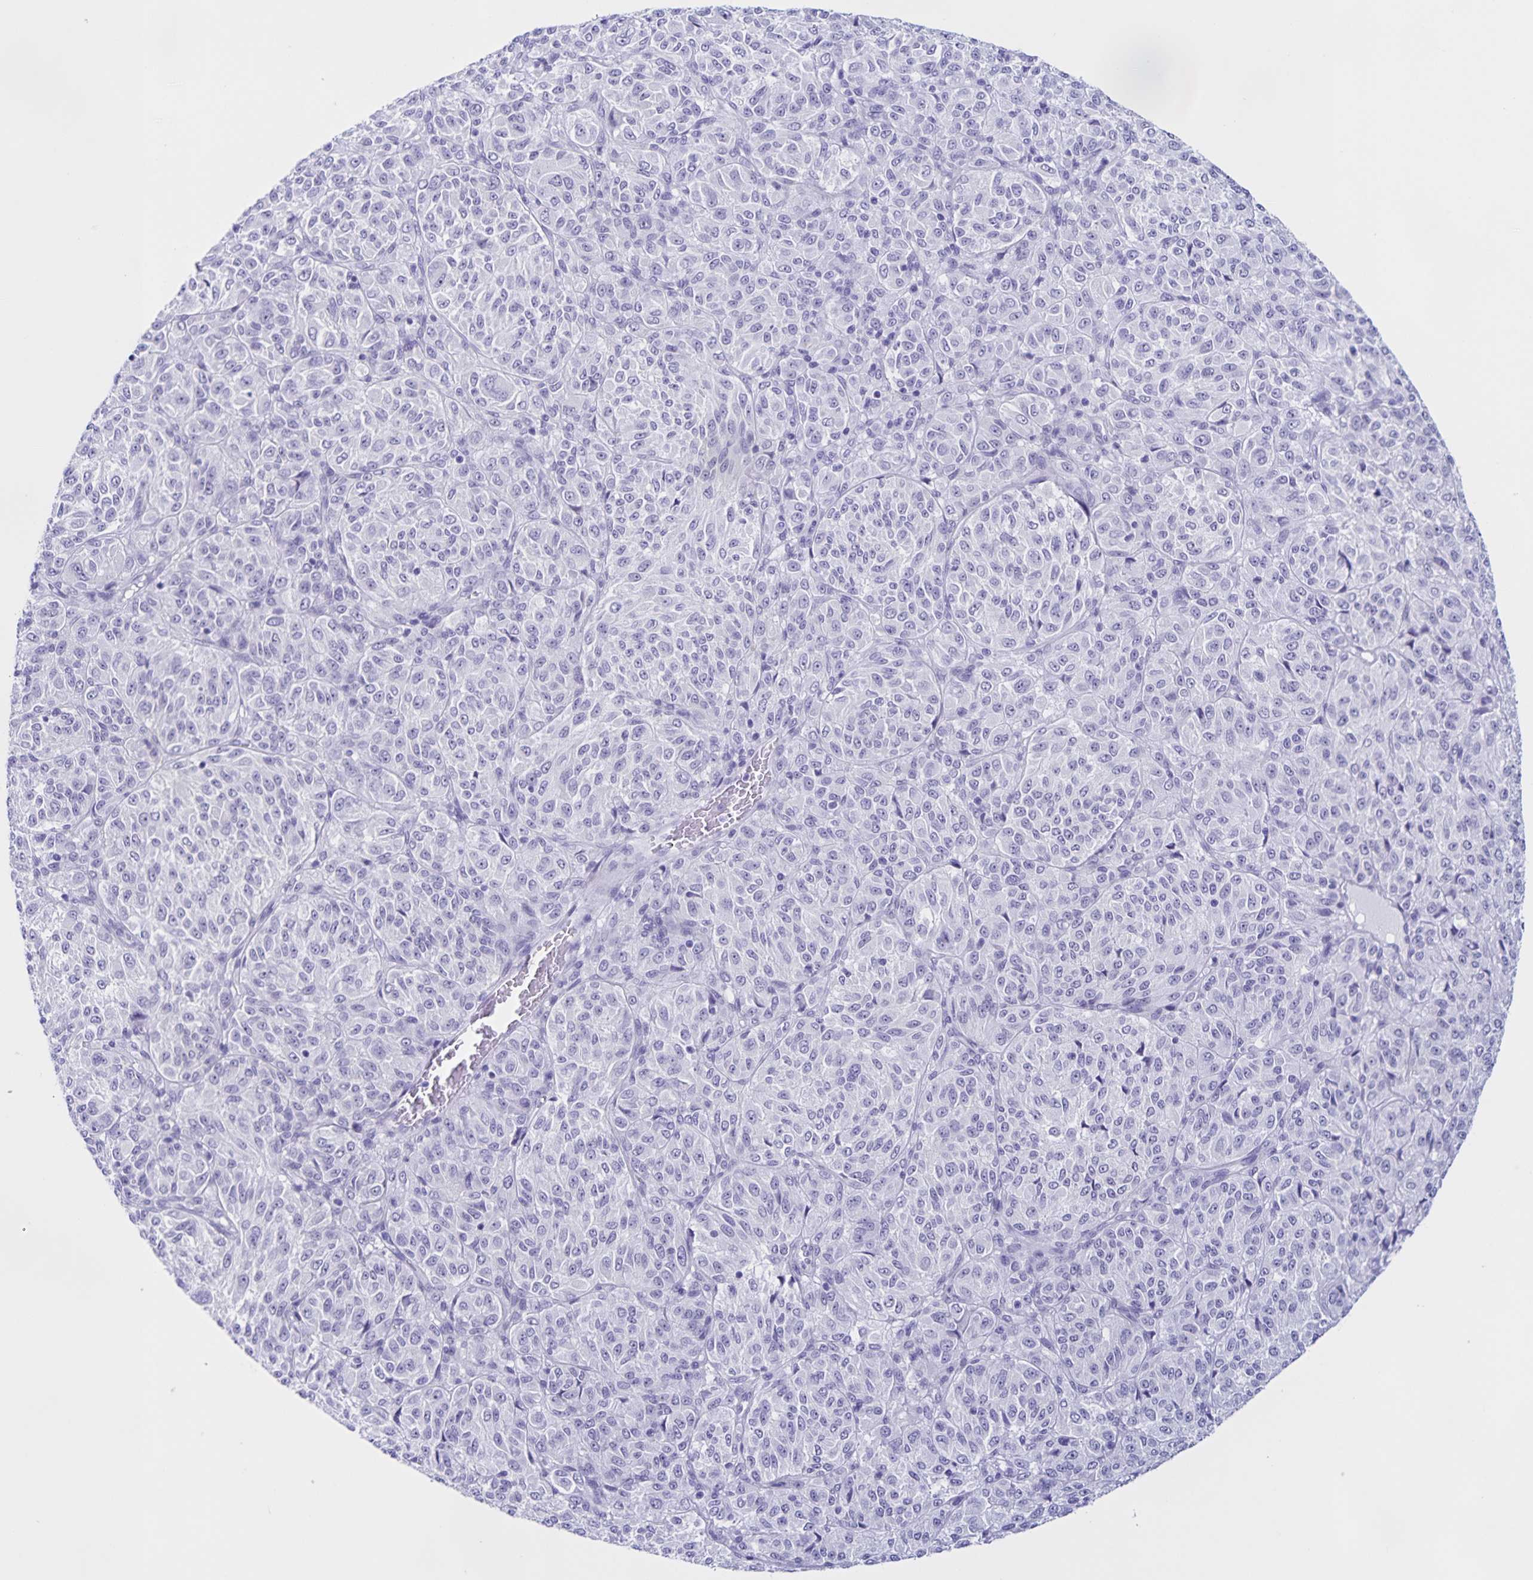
{"staining": {"intensity": "negative", "quantity": "none", "location": "none"}, "tissue": "melanoma", "cell_type": "Tumor cells", "image_type": "cancer", "snomed": [{"axis": "morphology", "description": "Malignant melanoma, Metastatic site"}, {"axis": "topography", "description": "Brain"}], "caption": "DAB (3,3'-diaminobenzidine) immunohistochemical staining of human melanoma shows no significant staining in tumor cells. (Stains: DAB (3,3'-diaminobenzidine) IHC with hematoxylin counter stain, Microscopy: brightfield microscopy at high magnification).", "gene": "FAM170A", "patient": {"sex": "female", "age": 56}}